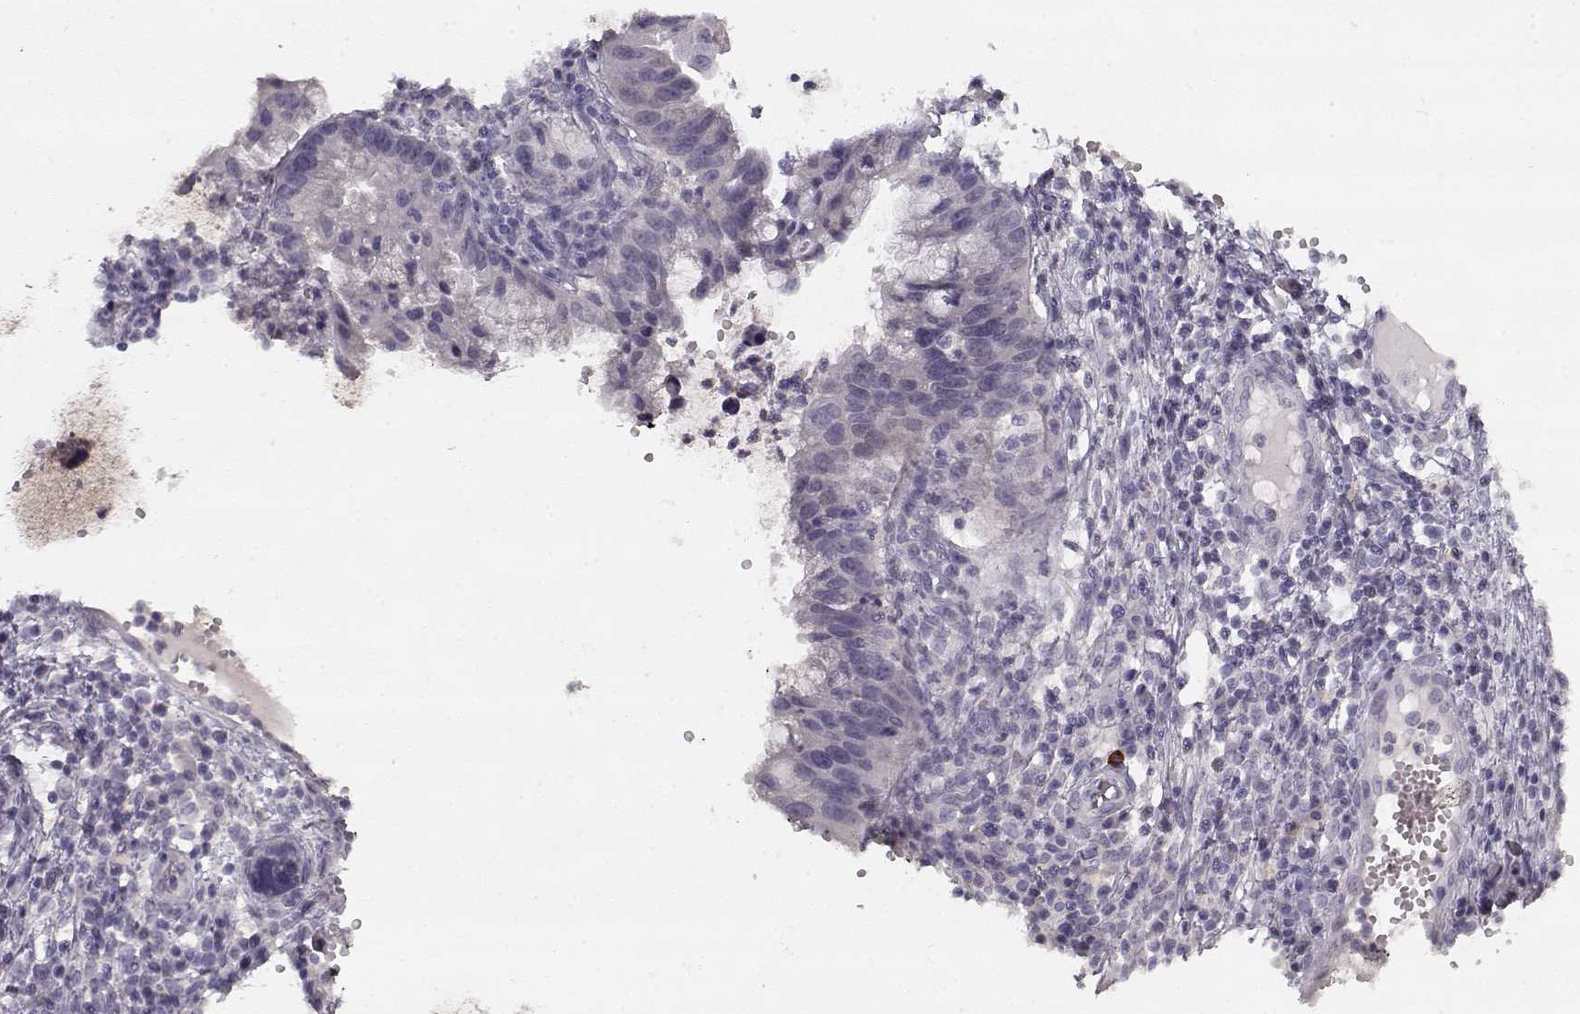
{"staining": {"intensity": "negative", "quantity": "none", "location": "none"}, "tissue": "cervical cancer", "cell_type": "Tumor cells", "image_type": "cancer", "snomed": [{"axis": "morphology", "description": "Adenocarcinoma, NOS"}, {"axis": "topography", "description": "Cervix"}], "caption": "Cervical cancer was stained to show a protein in brown. There is no significant positivity in tumor cells.", "gene": "TPH2", "patient": {"sex": "female", "age": 34}}